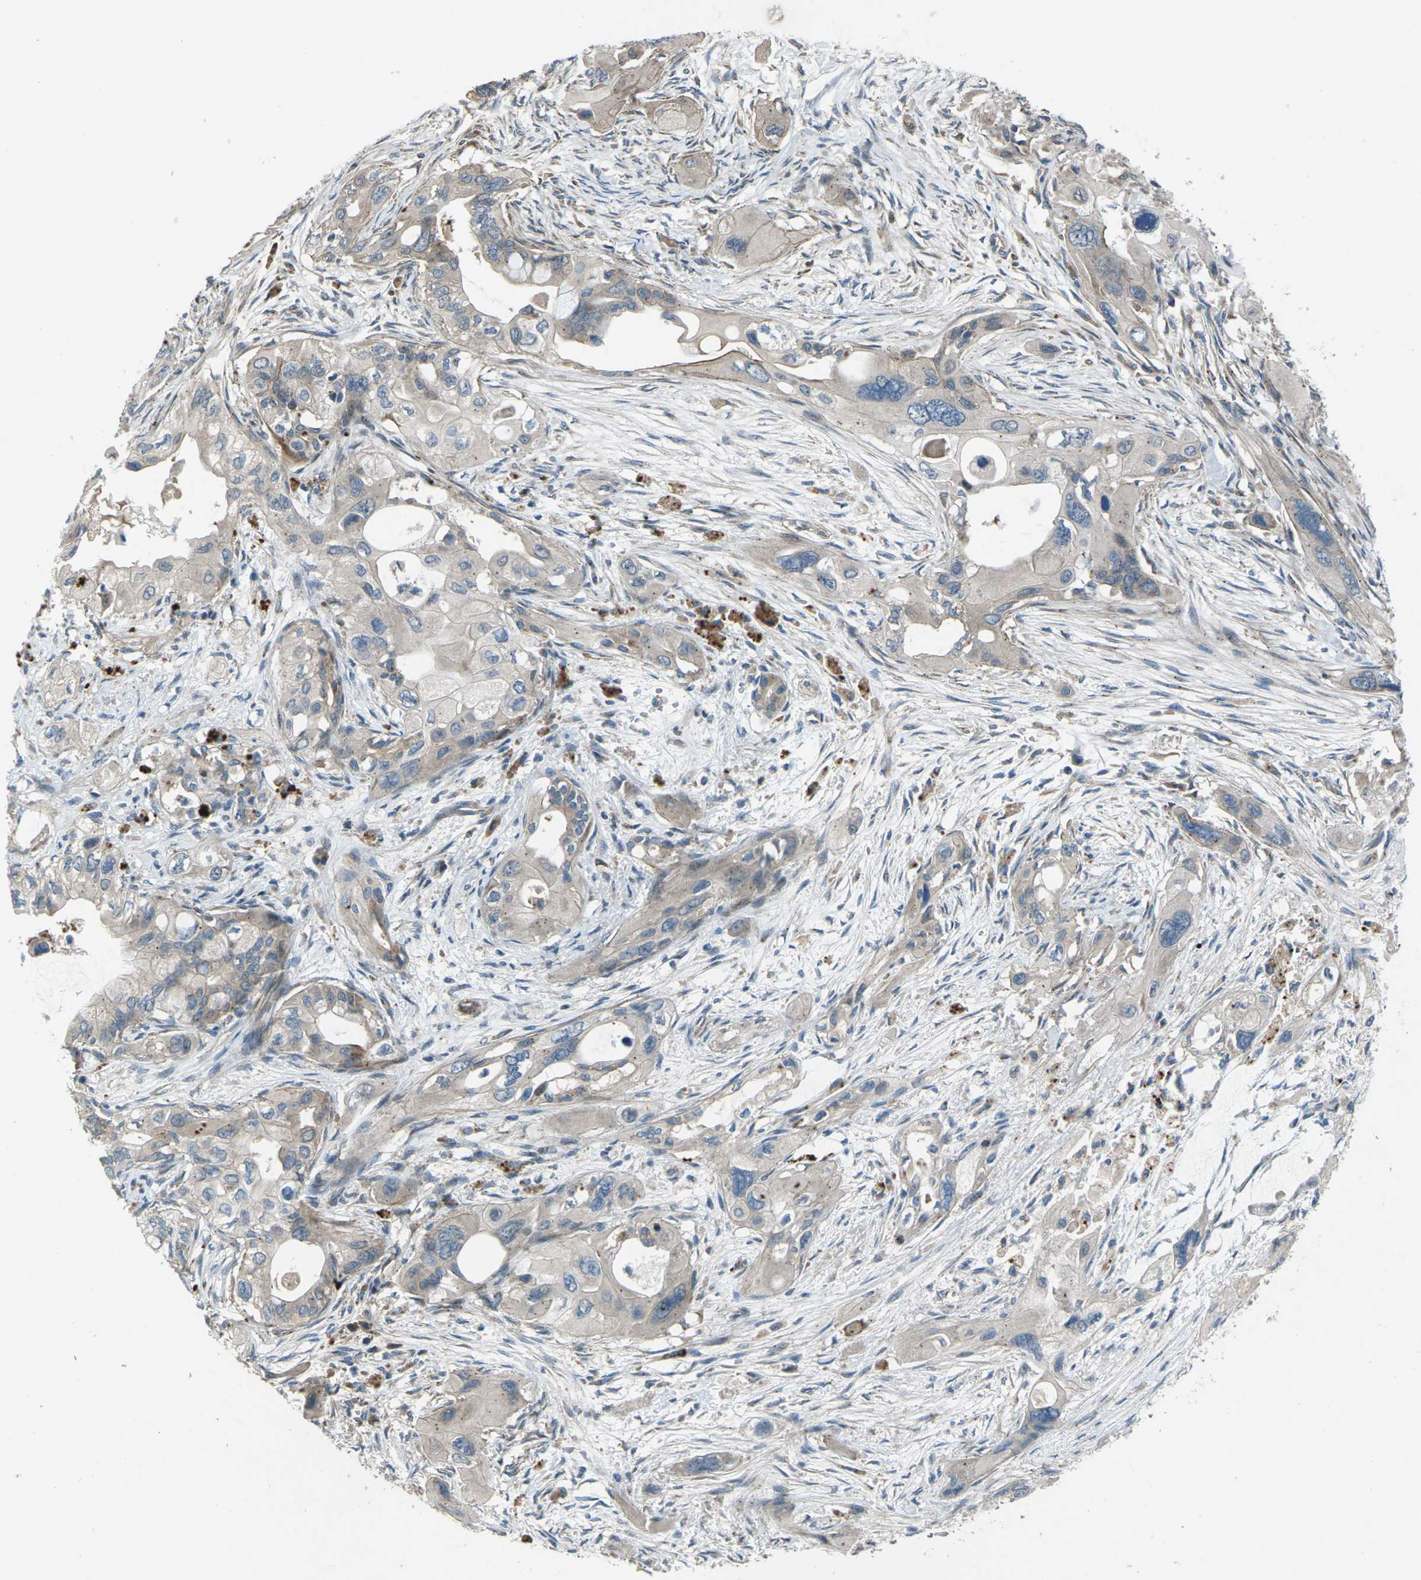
{"staining": {"intensity": "weak", "quantity": ">75%", "location": "cytoplasmic/membranous"}, "tissue": "pancreatic cancer", "cell_type": "Tumor cells", "image_type": "cancer", "snomed": [{"axis": "morphology", "description": "Adenocarcinoma, NOS"}, {"axis": "topography", "description": "Pancreas"}], "caption": "Pancreatic adenocarcinoma stained with a protein marker shows weak staining in tumor cells.", "gene": "EDNRA", "patient": {"sex": "male", "age": 73}}